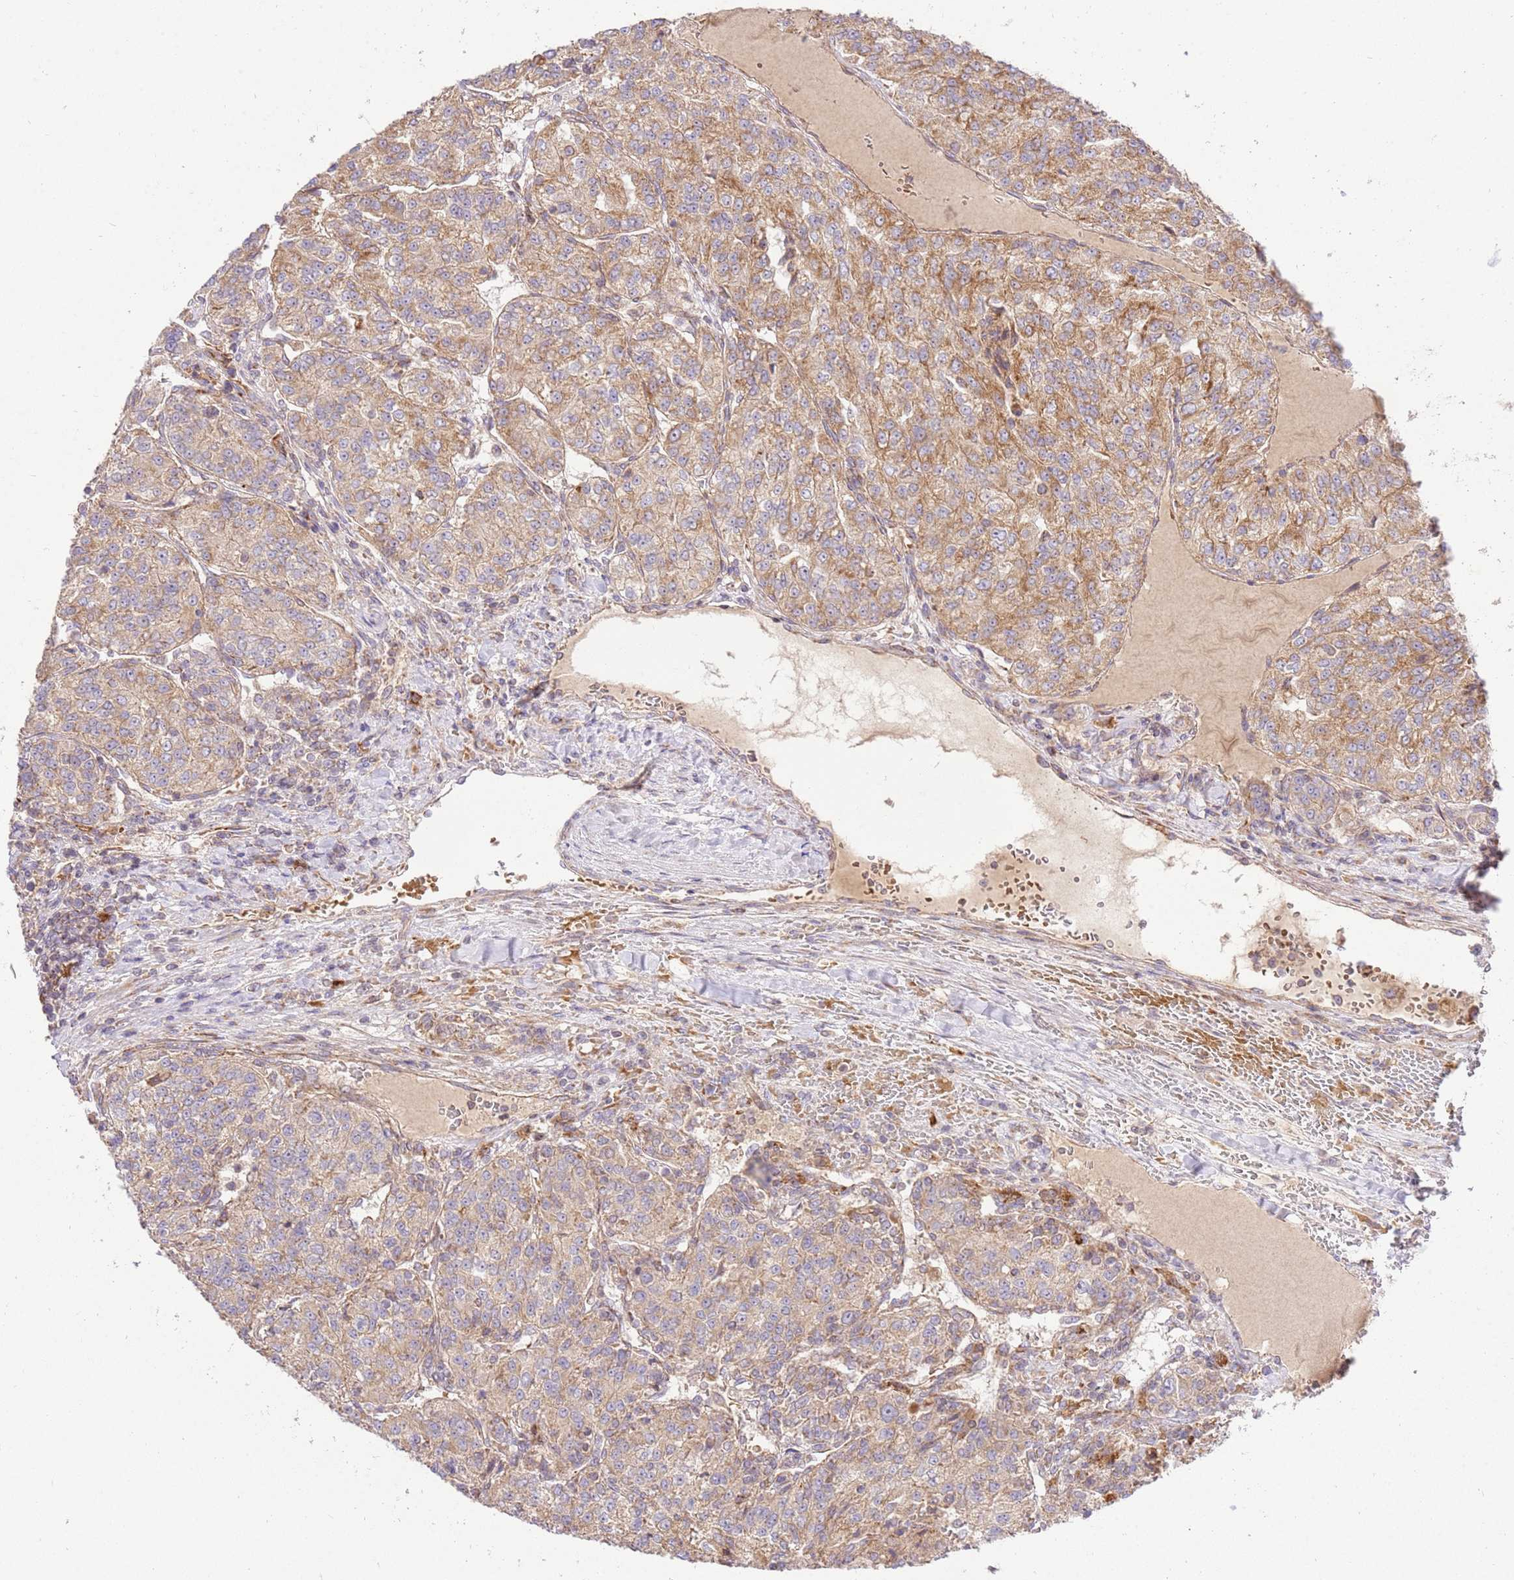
{"staining": {"intensity": "moderate", "quantity": ">75%", "location": "cytoplasmic/membranous"}, "tissue": "renal cancer", "cell_type": "Tumor cells", "image_type": "cancer", "snomed": [{"axis": "morphology", "description": "Adenocarcinoma, NOS"}, {"axis": "topography", "description": "Kidney"}], "caption": "This is an image of immunohistochemistry (IHC) staining of renal adenocarcinoma, which shows moderate positivity in the cytoplasmic/membranous of tumor cells.", "gene": "SPATA2L", "patient": {"sex": "female", "age": 63}}